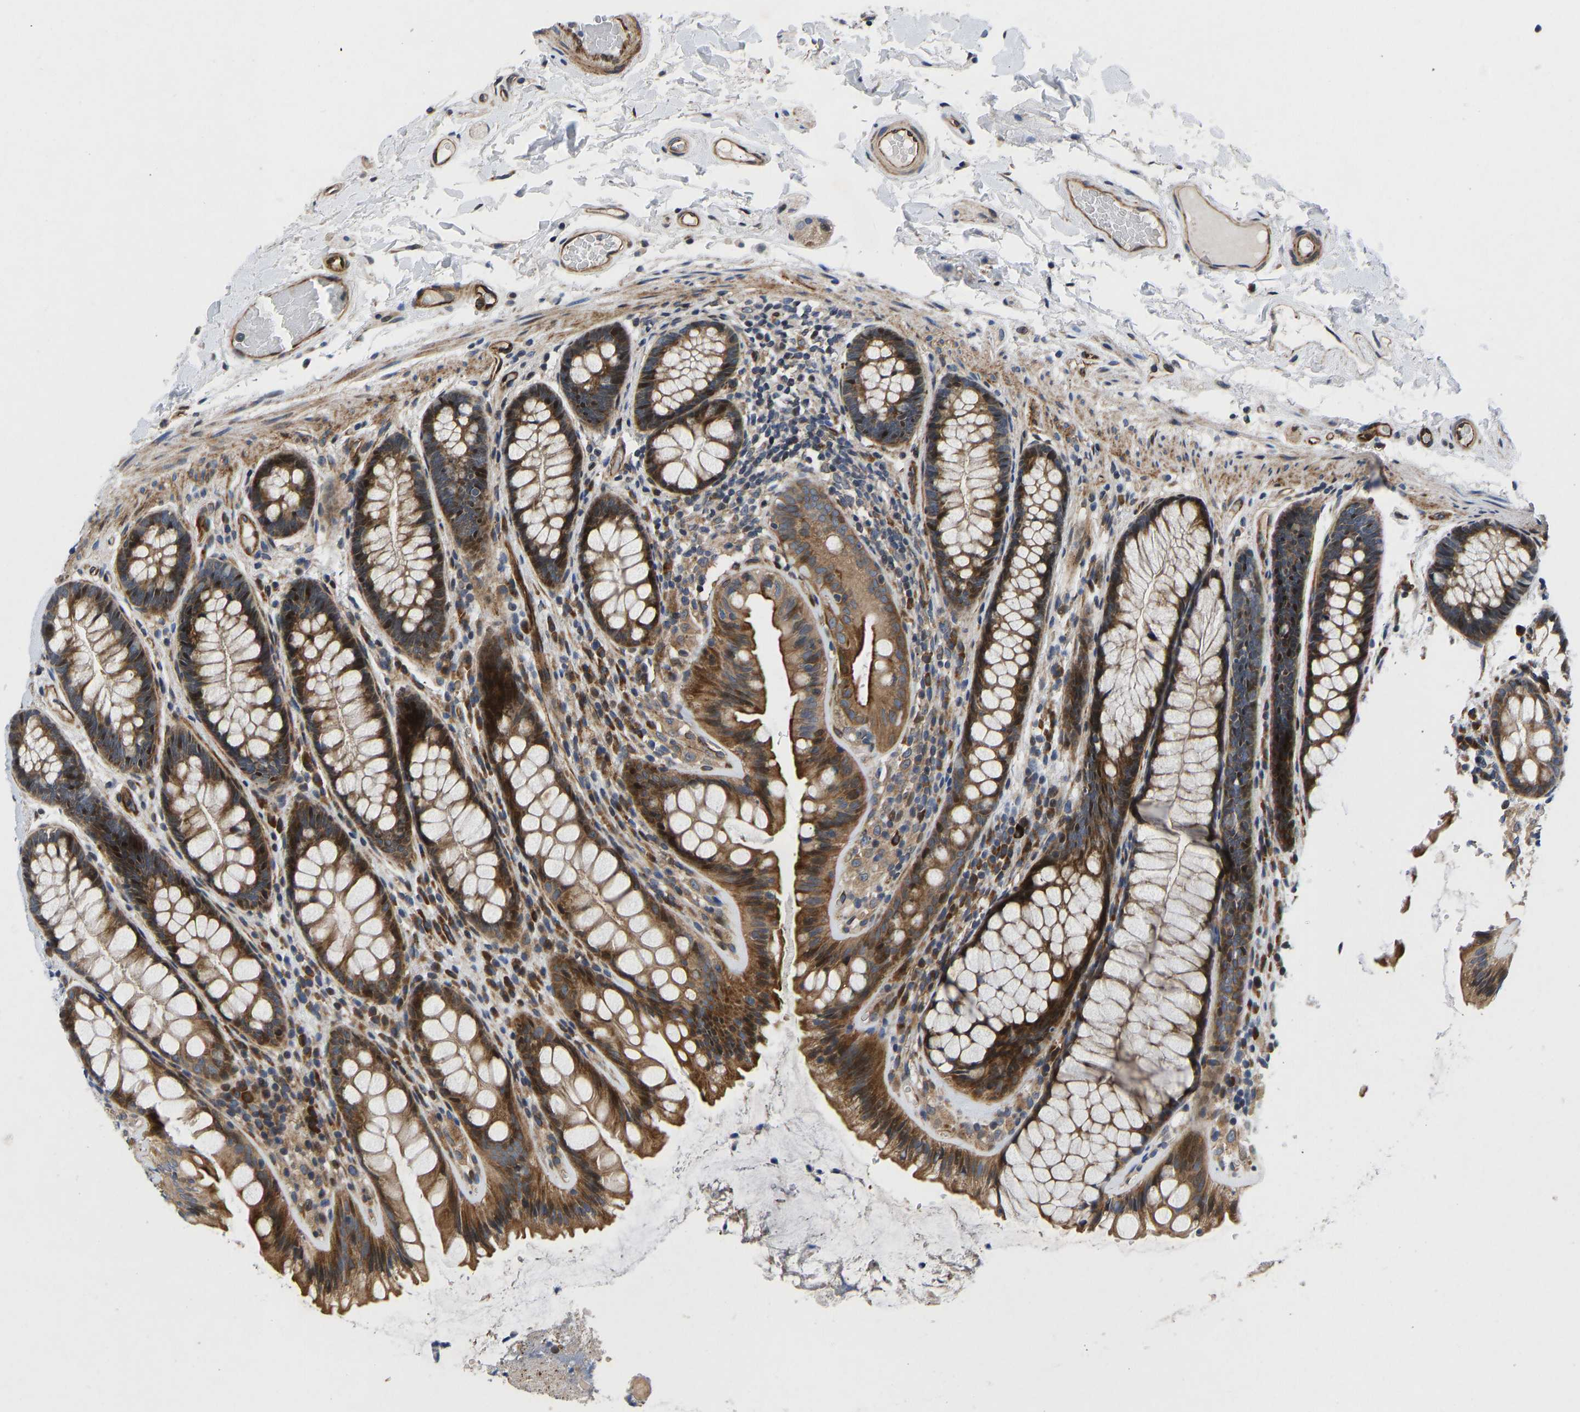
{"staining": {"intensity": "strong", "quantity": ">75%", "location": "cytoplasmic/membranous"}, "tissue": "colon", "cell_type": "Endothelial cells", "image_type": "normal", "snomed": [{"axis": "morphology", "description": "Normal tissue, NOS"}, {"axis": "topography", "description": "Colon"}], "caption": "Protein staining exhibits strong cytoplasmic/membranous expression in about >75% of endothelial cells in benign colon. (DAB (3,3'-diaminobenzidine) IHC, brown staining for protein, blue staining for nuclei).", "gene": "TMEM38B", "patient": {"sex": "female", "age": 56}}